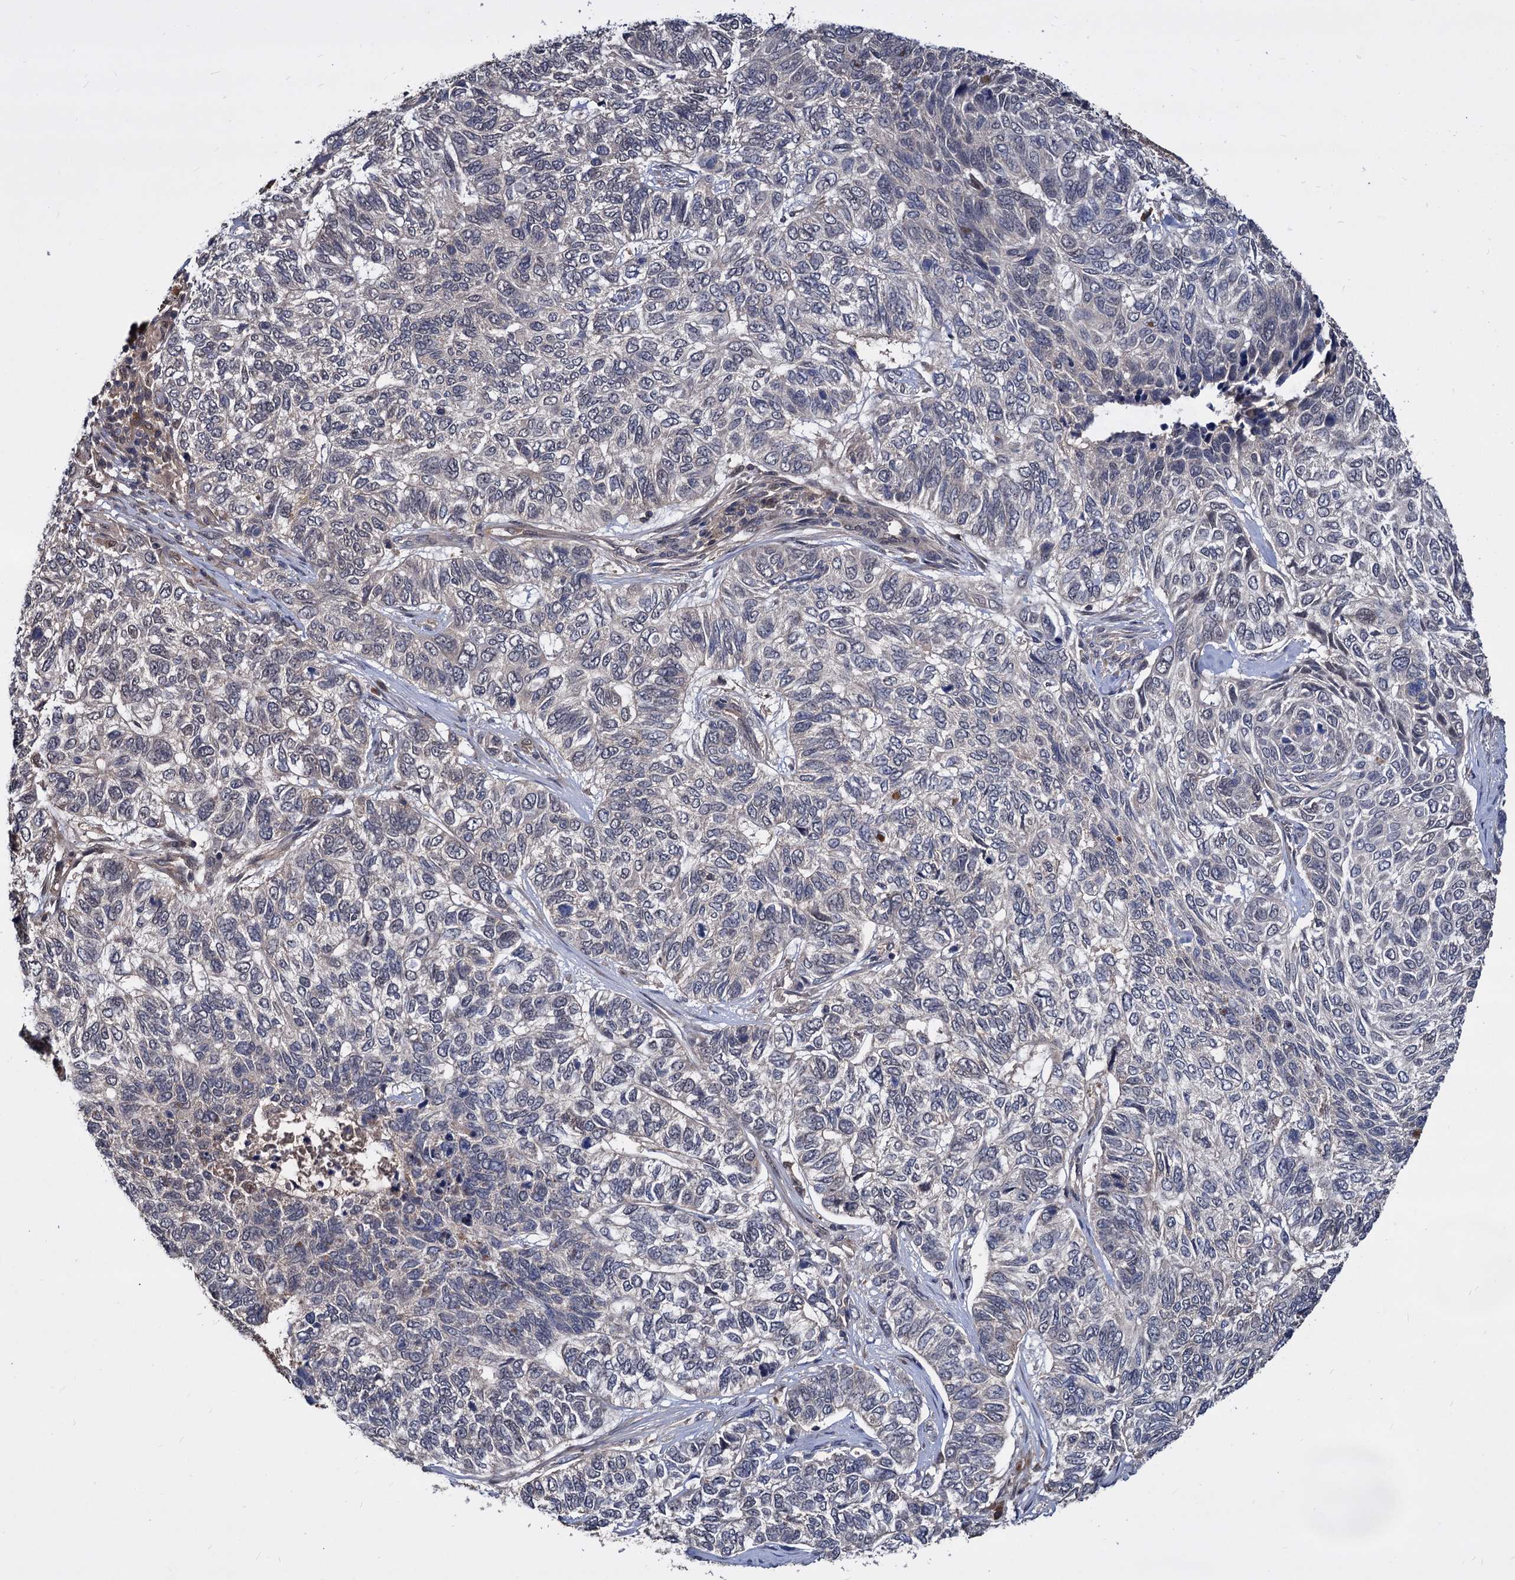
{"staining": {"intensity": "negative", "quantity": "none", "location": "none"}, "tissue": "skin cancer", "cell_type": "Tumor cells", "image_type": "cancer", "snomed": [{"axis": "morphology", "description": "Basal cell carcinoma"}, {"axis": "topography", "description": "Skin"}], "caption": "A micrograph of human skin cancer is negative for staining in tumor cells. (Stains: DAB immunohistochemistry (IHC) with hematoxylin counter stain, Microscopy: brightfield microscopy at high magnification).", "gene": "PSMD4", "patient": {"sex": "female", "age": 65}}